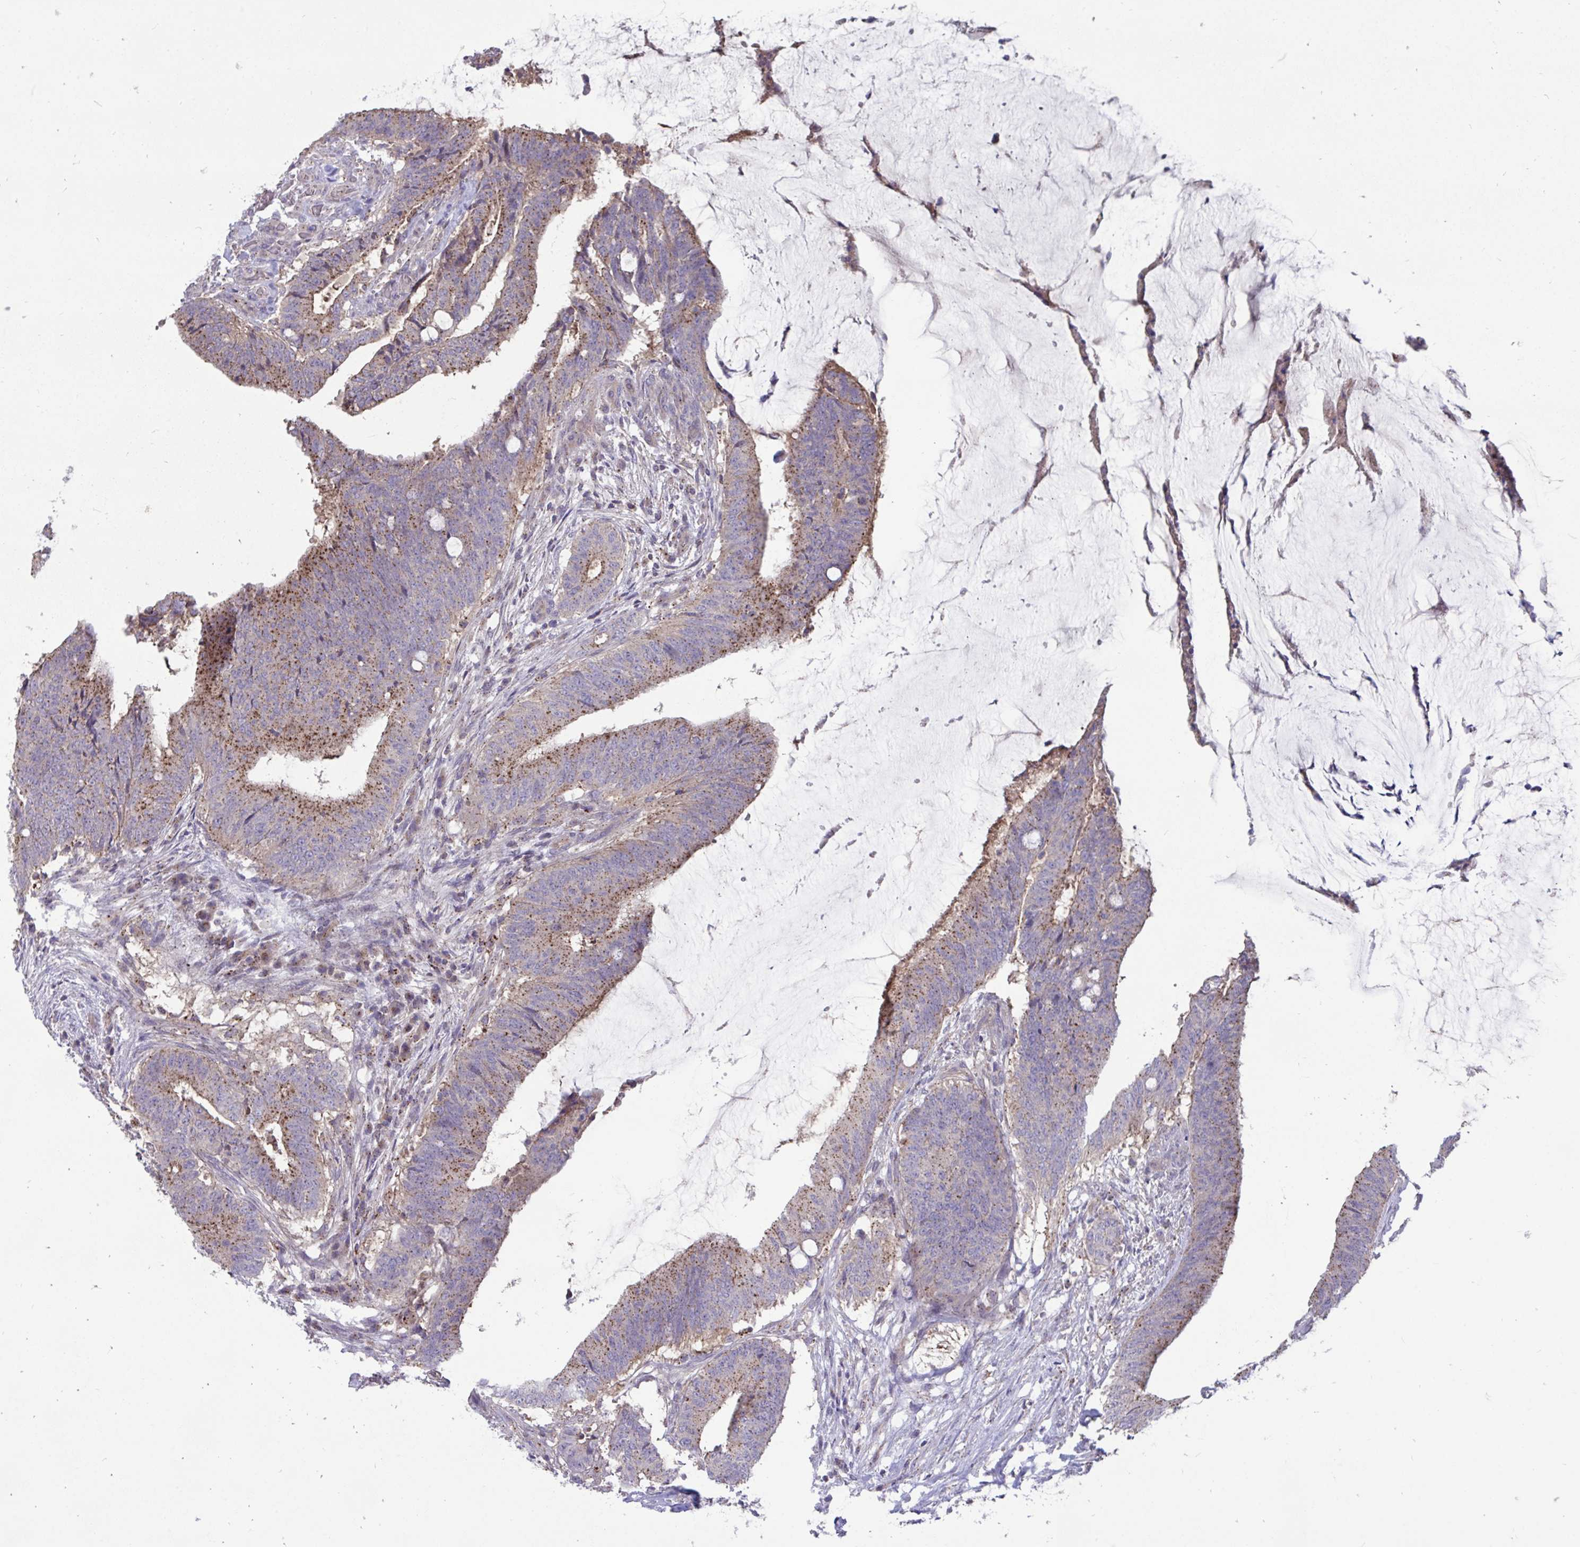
{"staining": {"intensity": "moderate", "quantity": "25%-75%", "location": "cytoplasmic/membranous"}, "tissue": "colorectal cancer", "cell_type": "Tumor cells", "image_type": "cancer", "snomed": [{"axis": "morphology", "description": "Adenocarcinoma, NOS"}, {"axis": "topography", "description": "Colon"}], "caption": "The photomicrograph reveals staining of colorectal cancer, revealing moderate cytoplasmic/membranous protein staining (brown color) within tumor cells.", "gene": "IST1", "patient": {"sex": "female", "age": 43}}